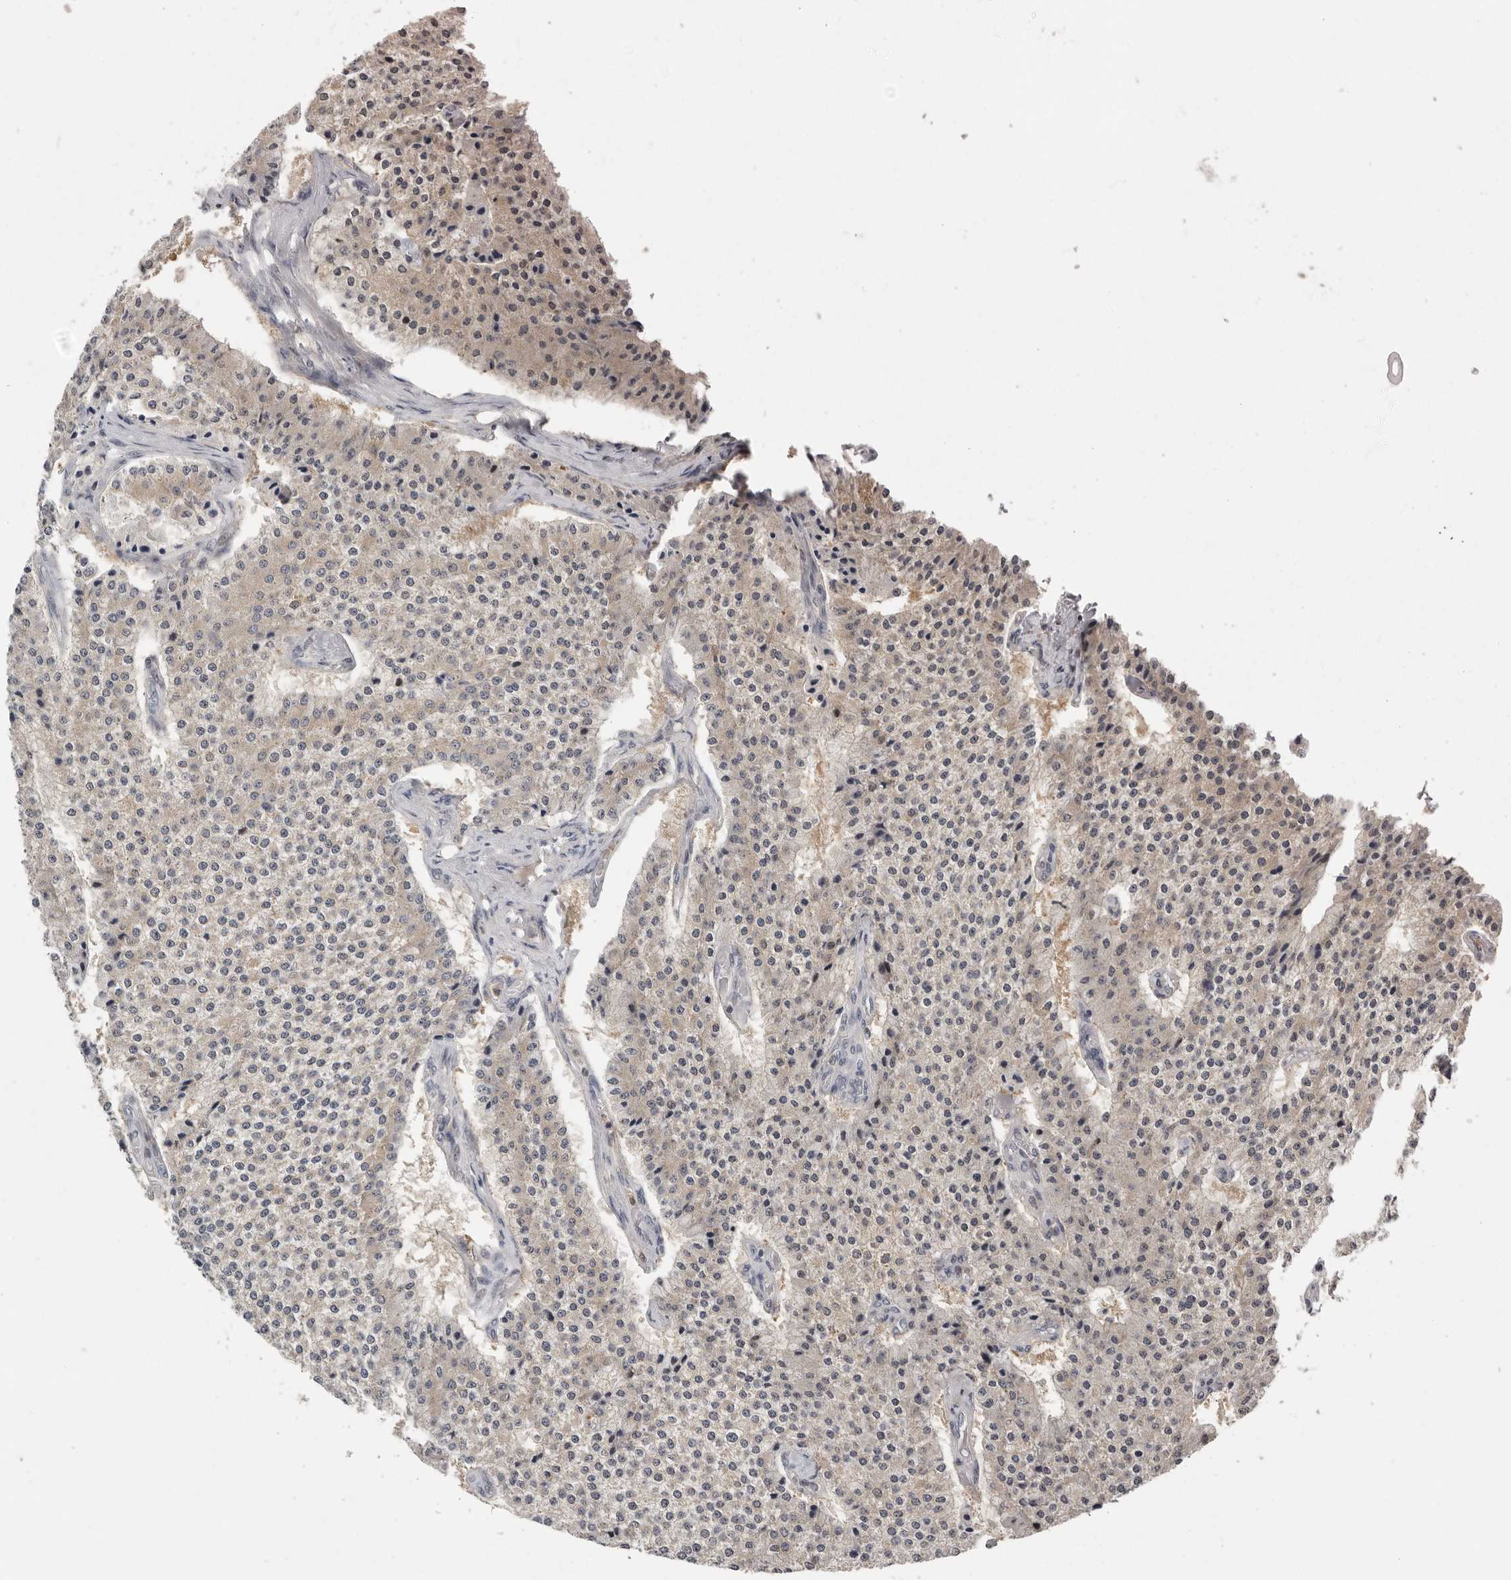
{"staining": {"intensity": "weak", "quantity": "<25%", "location": "cytoplasmic/membranous"}, "tissue": "carcinoid", "cell_type": "Tumor cells", "image_type": "cancer", "snomed": [{"axis": "morphology", "description": "Carcinoid, malignant, NOS"}, {"axis": "topography", "description": "Colon"}], "caption": "Image shows no significant protein positivity in tumor cells of carcinoid. (Brightfield microscopy of DAB immunohistochemistry at high magnification).", "gene": "RALGPS2", "patient": {"sex": "female", "age": 52}}